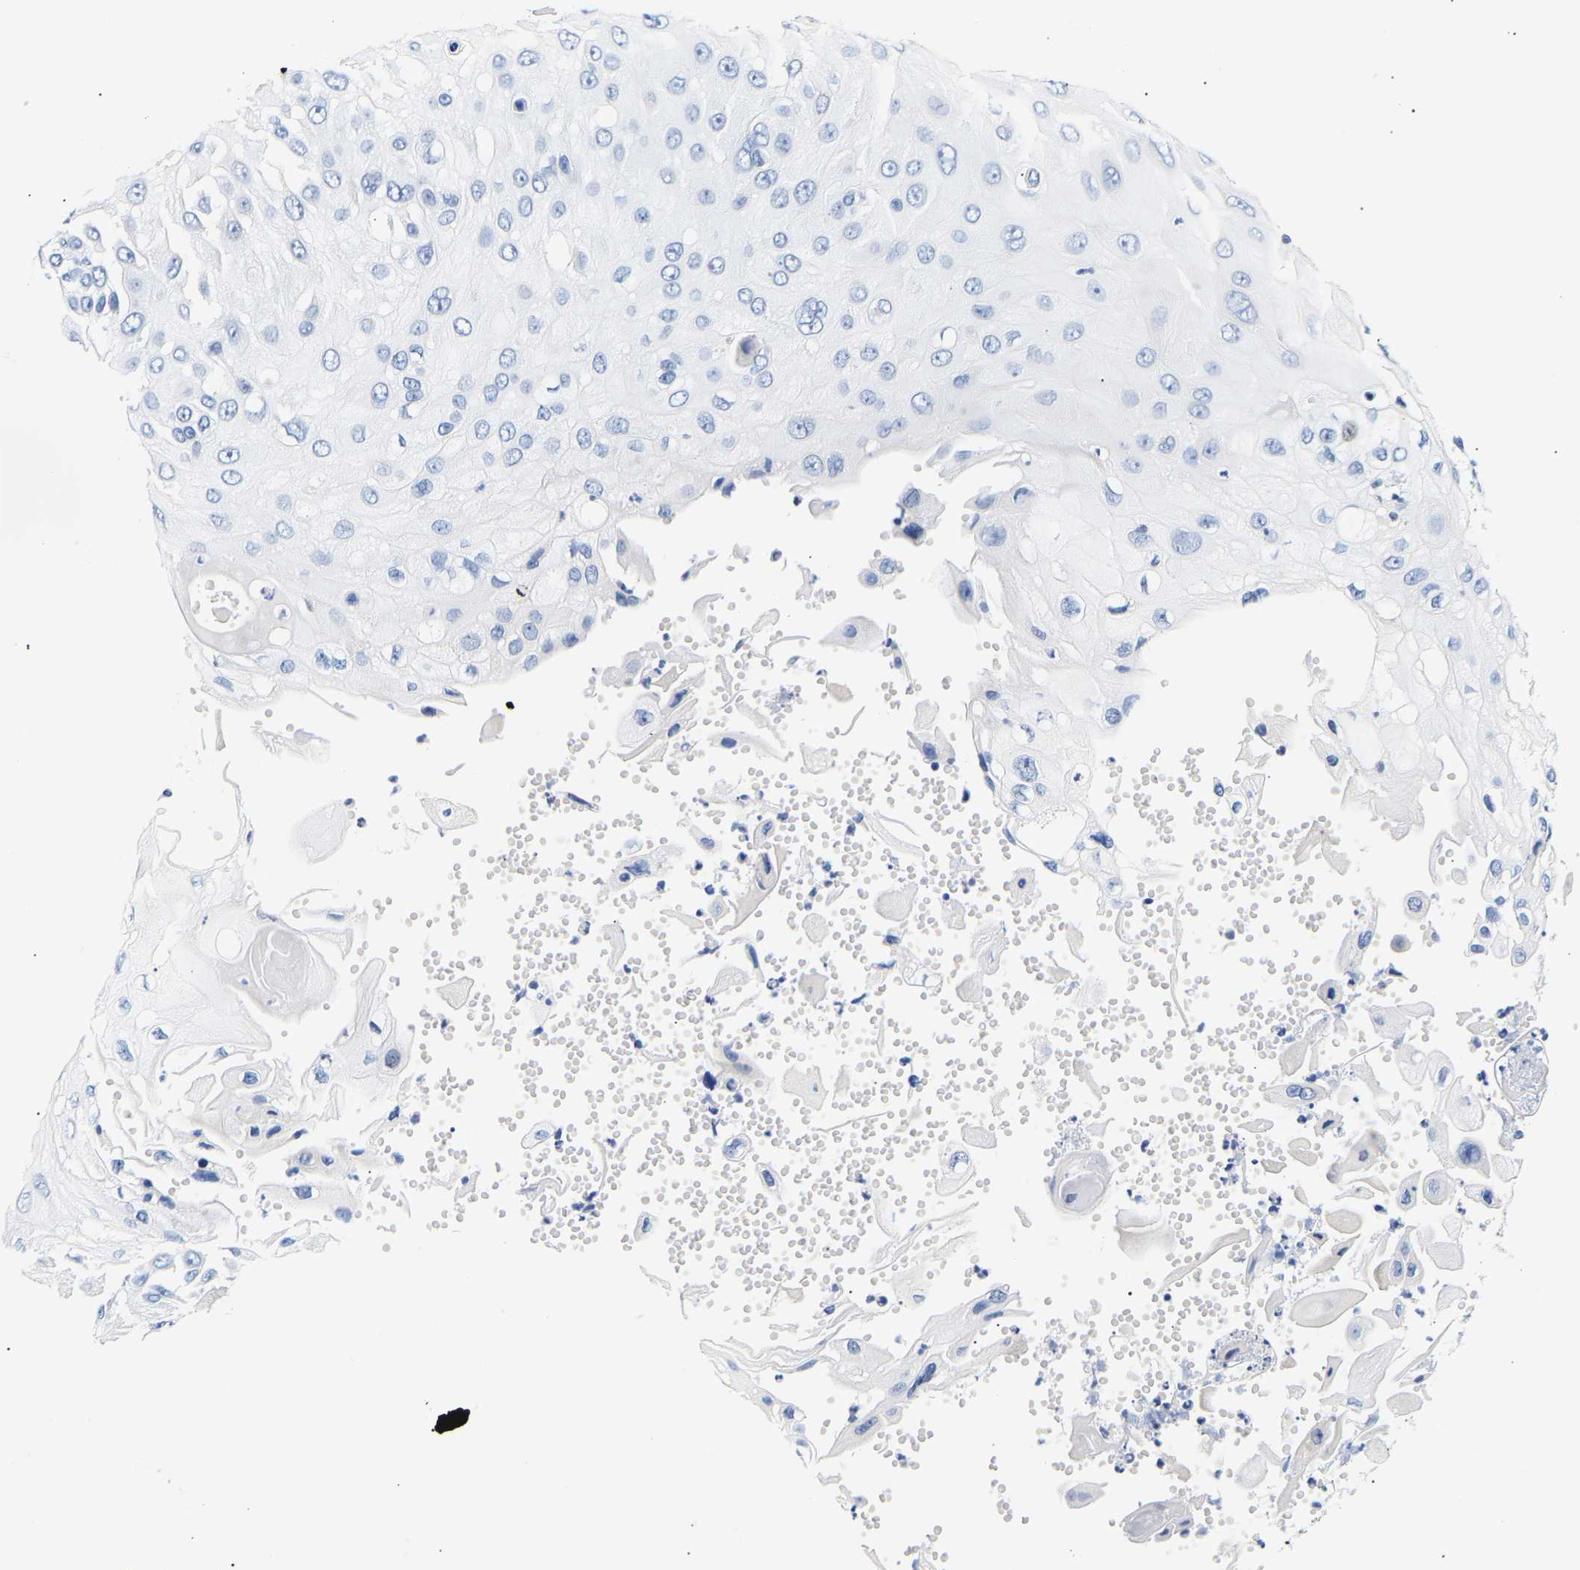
{"staining": {"intensity": "negative", "quantity": "none", "location": "none"}, "tissue": "skin cancer", "cell_type": "Tumor cells", "image_type": "cancer", "snomed": [{"axis": "morphology", "description": "Squamous cell carcinoma, NOS"}, {"axis": "topography", "description": "Skin"}], "caption": "This is a photomicrograph of immunohistochemistry (IHC) staining of skin cancer (squamous cell carcinoma), which shows no expression in tumor cells.", "gene": "SPINK2", "patient": {"sex": "female", "age": 44}}